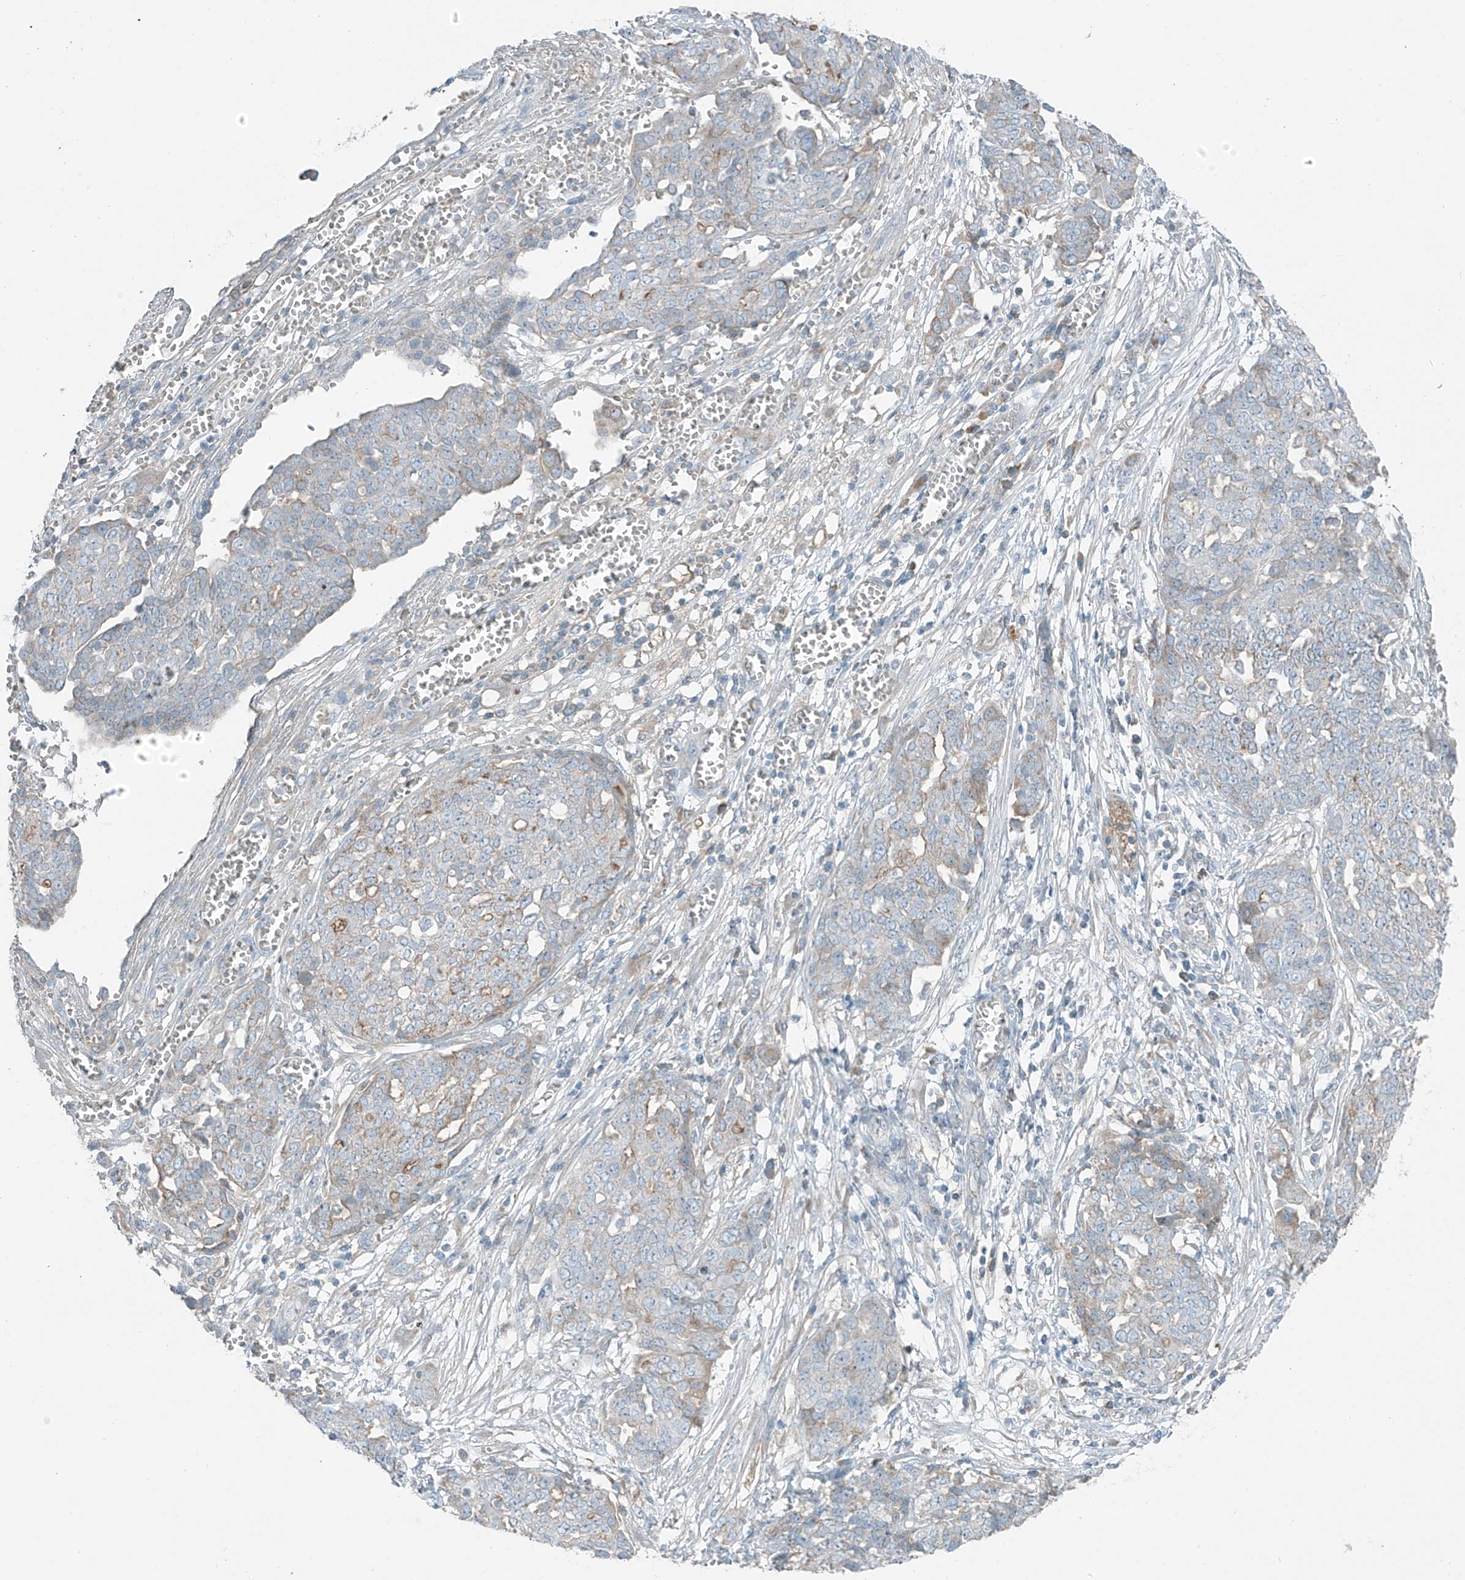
{"staining": {"intensity": "weak", "quantity": "<25%", "location": "cytoplasmic/membranous"}, "tissue": "ovarian cancer", "cell_type": "Tumor cells", "image_type": "cancer", "snomed": [{"axis": "morphology", "description": "Cystadenocarcinoma, serous, NOS"}, {"axis": "topography", "description": "Soft tissue"}, {"axis": "topography", "description": "Ovary"}], "caption": "High magnification brightfield microscopy of serous cystadenocarcinoma (ovarian) stained with DAB (brown) and counterstained with hematoxylin (blue): tumor cells show no significant positivity. (DAB immunohistochemistry (IHC) visualized using brightfield microscopy, high magnification).", "gene": "FAM131C", "patient": {"sex": "female", "age": 57}}